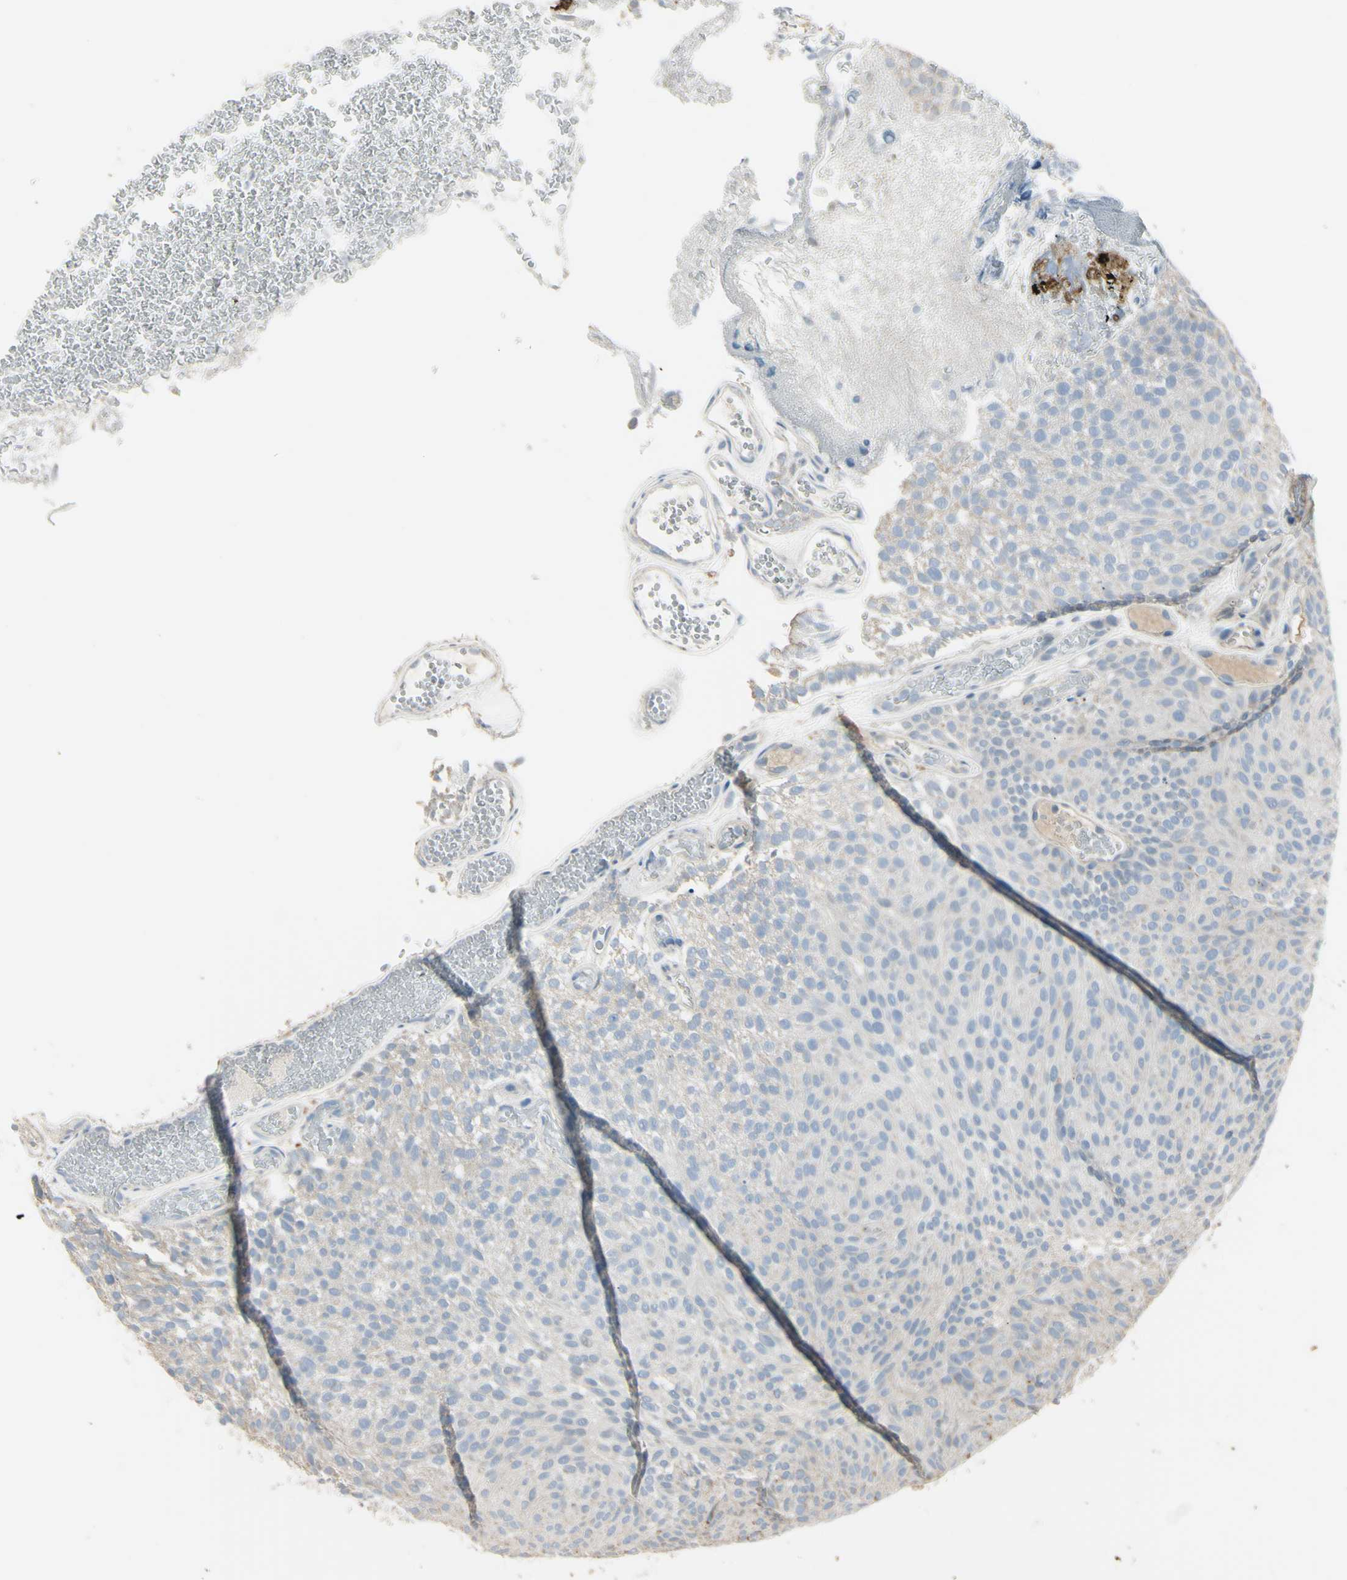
{"staining": {"intensity": "weak", "quantity": "25%-75%", "location": "cytoplasmic/membranous"}, "tissue": "urothelial cancer", "cell_type": "Tumor cells", "image_type": "cancer", "snomed": [{"axis": "morphology", "description": "Urothelial carcinoma, Low grade"}, {"axis": "topography", "description": "Urinary bladder"}], "caption": "The photomicrograph reveals immunohistochemical staining of low-grade urothelial carcinoma. There is weak cytoplasmic/membranous expression is present in about 25%-75% of tumor cells.", "gene": "ANGPTL1", "patient": {"sex": "male", "age": 78}}